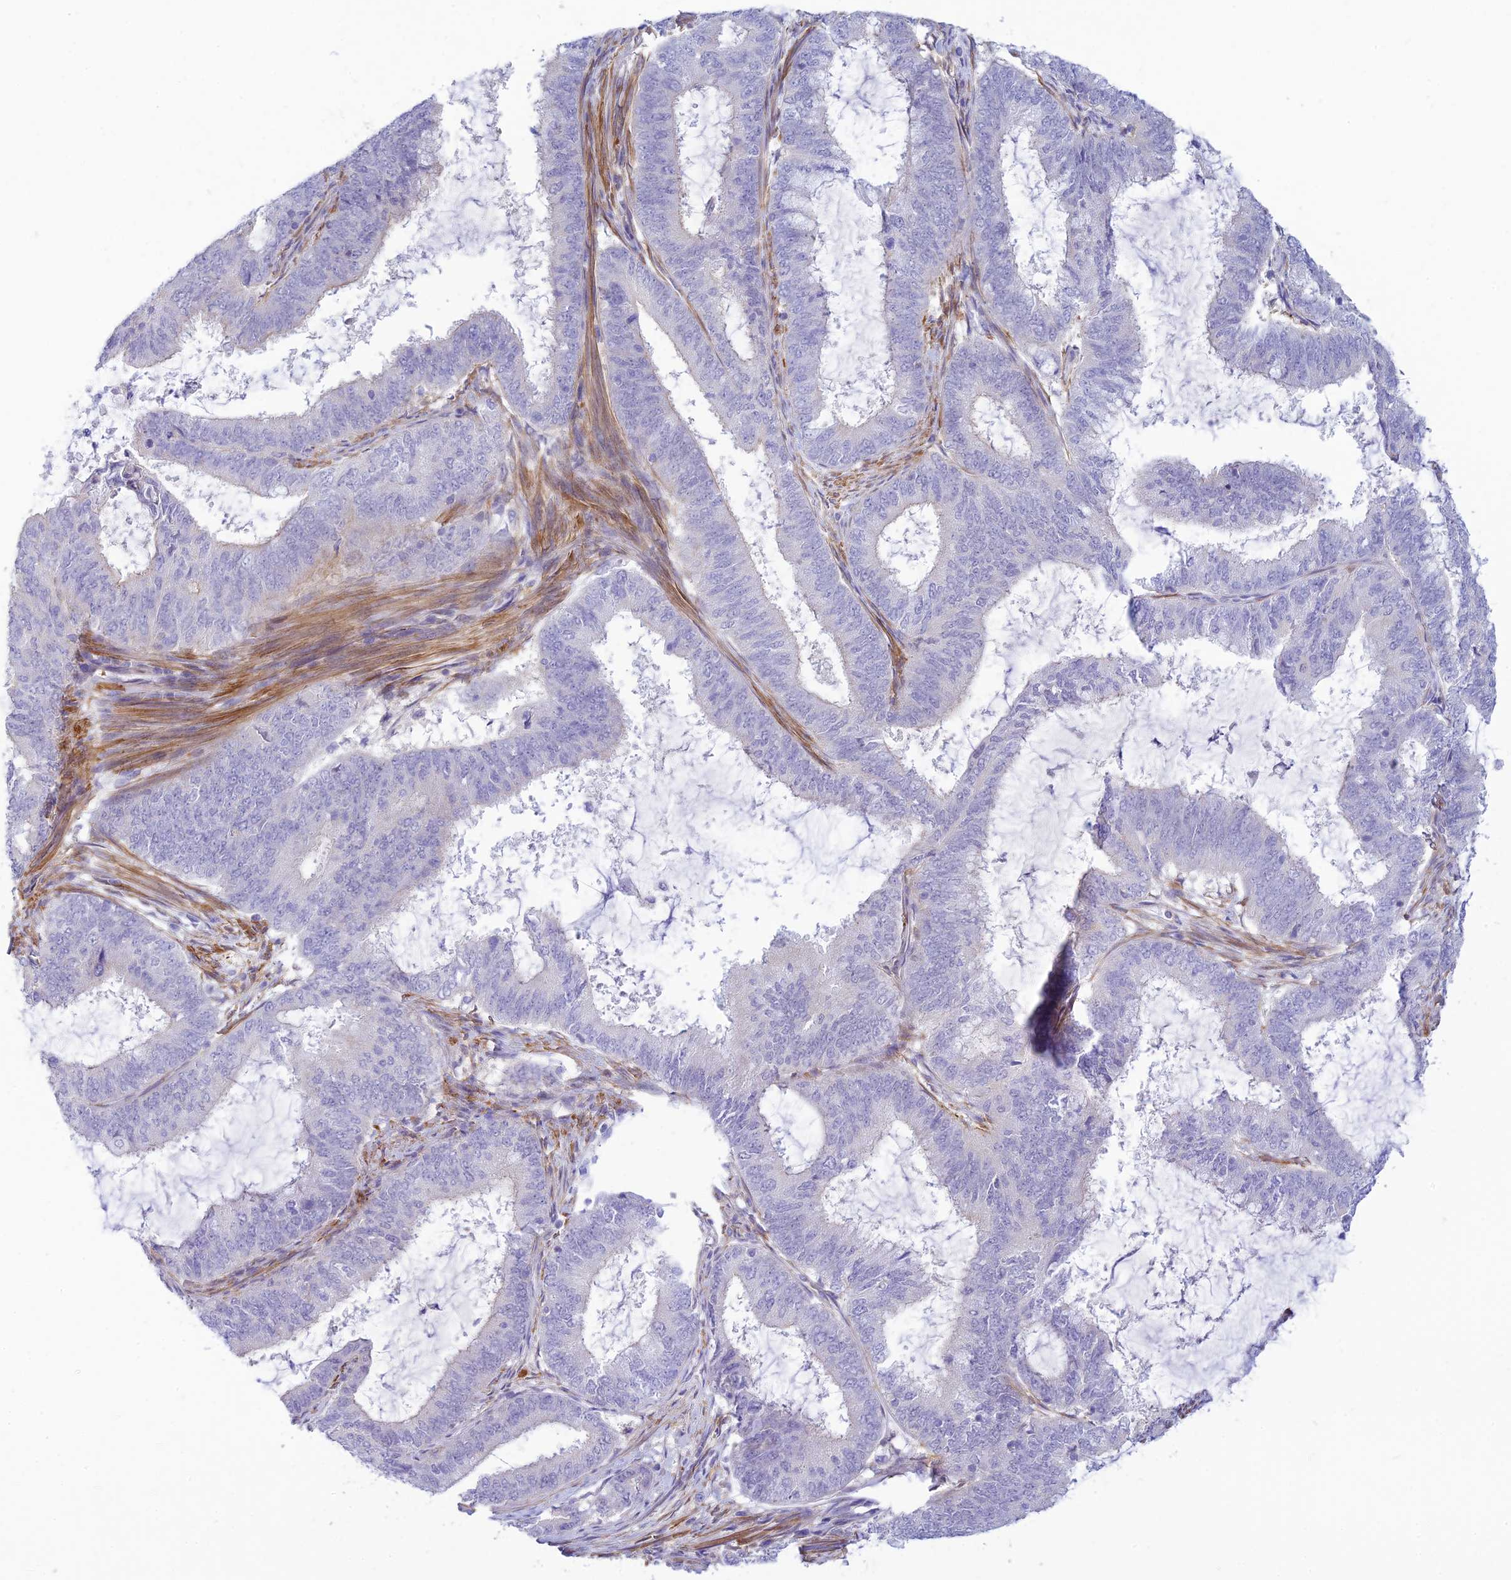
{"staining": {"intensity": "negative", "quantity": "none", "location": "none"}, "tissue": "endometrial cancer", "cell_type": "Tumor cells", "image_type": "cancer", "snomed": [{"axis": "morphology", "description": "Adenocarcinoma, NOS"}, {"axis": "topography", "description": "Endometrium"}], "caption": "A high-resolution image shows immunohistochemistry staining of endometrial cancer (adenocarcinoma), which demonstrates no significant expression in tumor cells.", "gene": "FBXW4", "patient": {"sex": "female", "age": 51}}